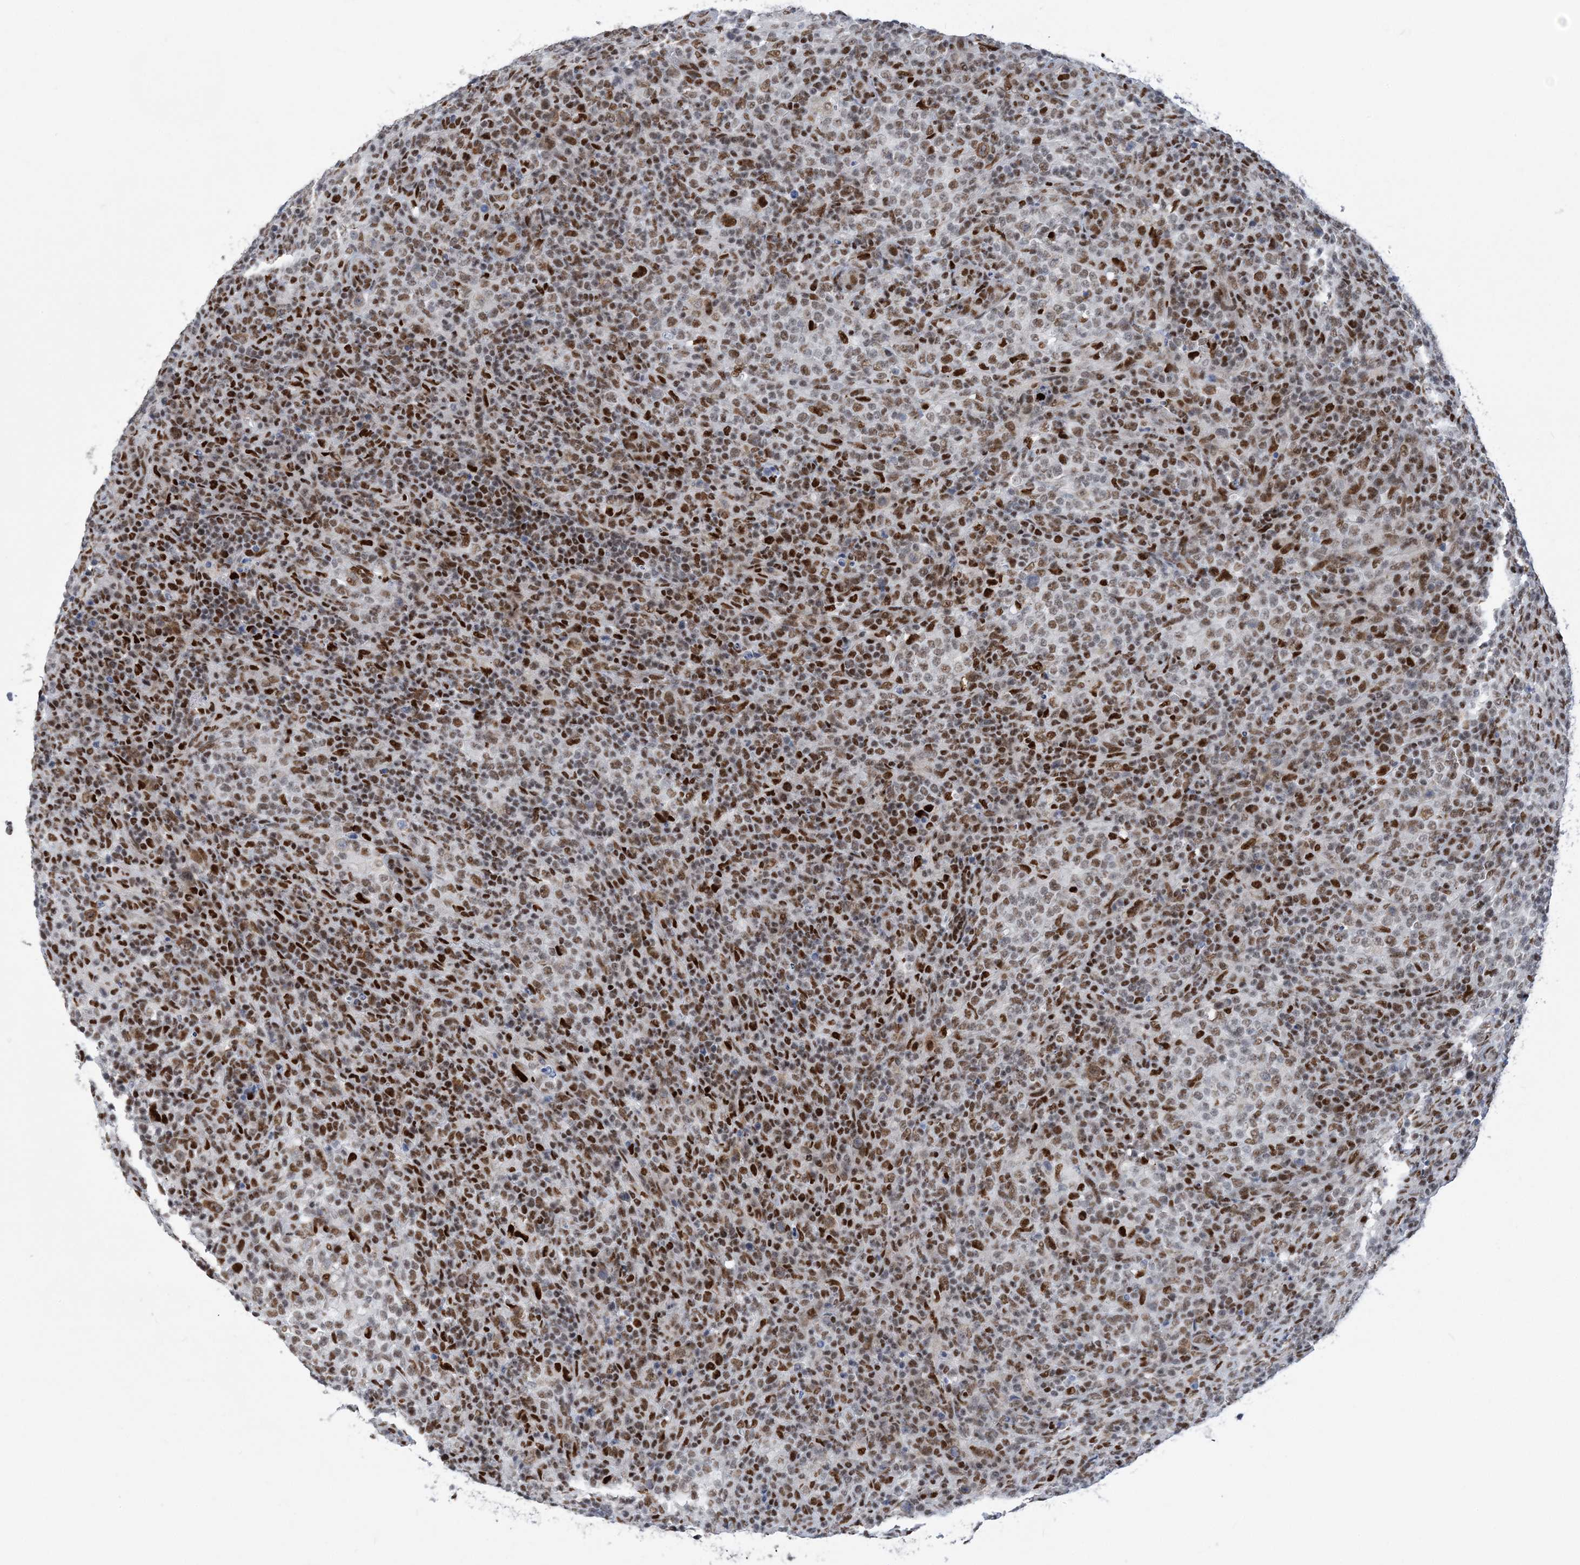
{"staining": {"intensity": "moderate", "quantity": ">75%", "location": "nuclear"}, "tissue": "lymphoma", "cell_type": "Tumor cells", "image_type": "cancer", "snomed": [{"axis": "morphology", "description": "Malignant lymphoma, non-Hodgkin's type, High grade"}, {"axis": "topography", "description": "Lymph node"}], "caption": "A high-resolution photomicrograph shows immunohistochemistry staining of high-grade malignant lymphoma, non-Hodgkin's type, which exhibits moderate nuclear staining in about >75% of tumor cells.", "gene": "ZBTB7A", "patient": {"sex": "female", "age": 76}}